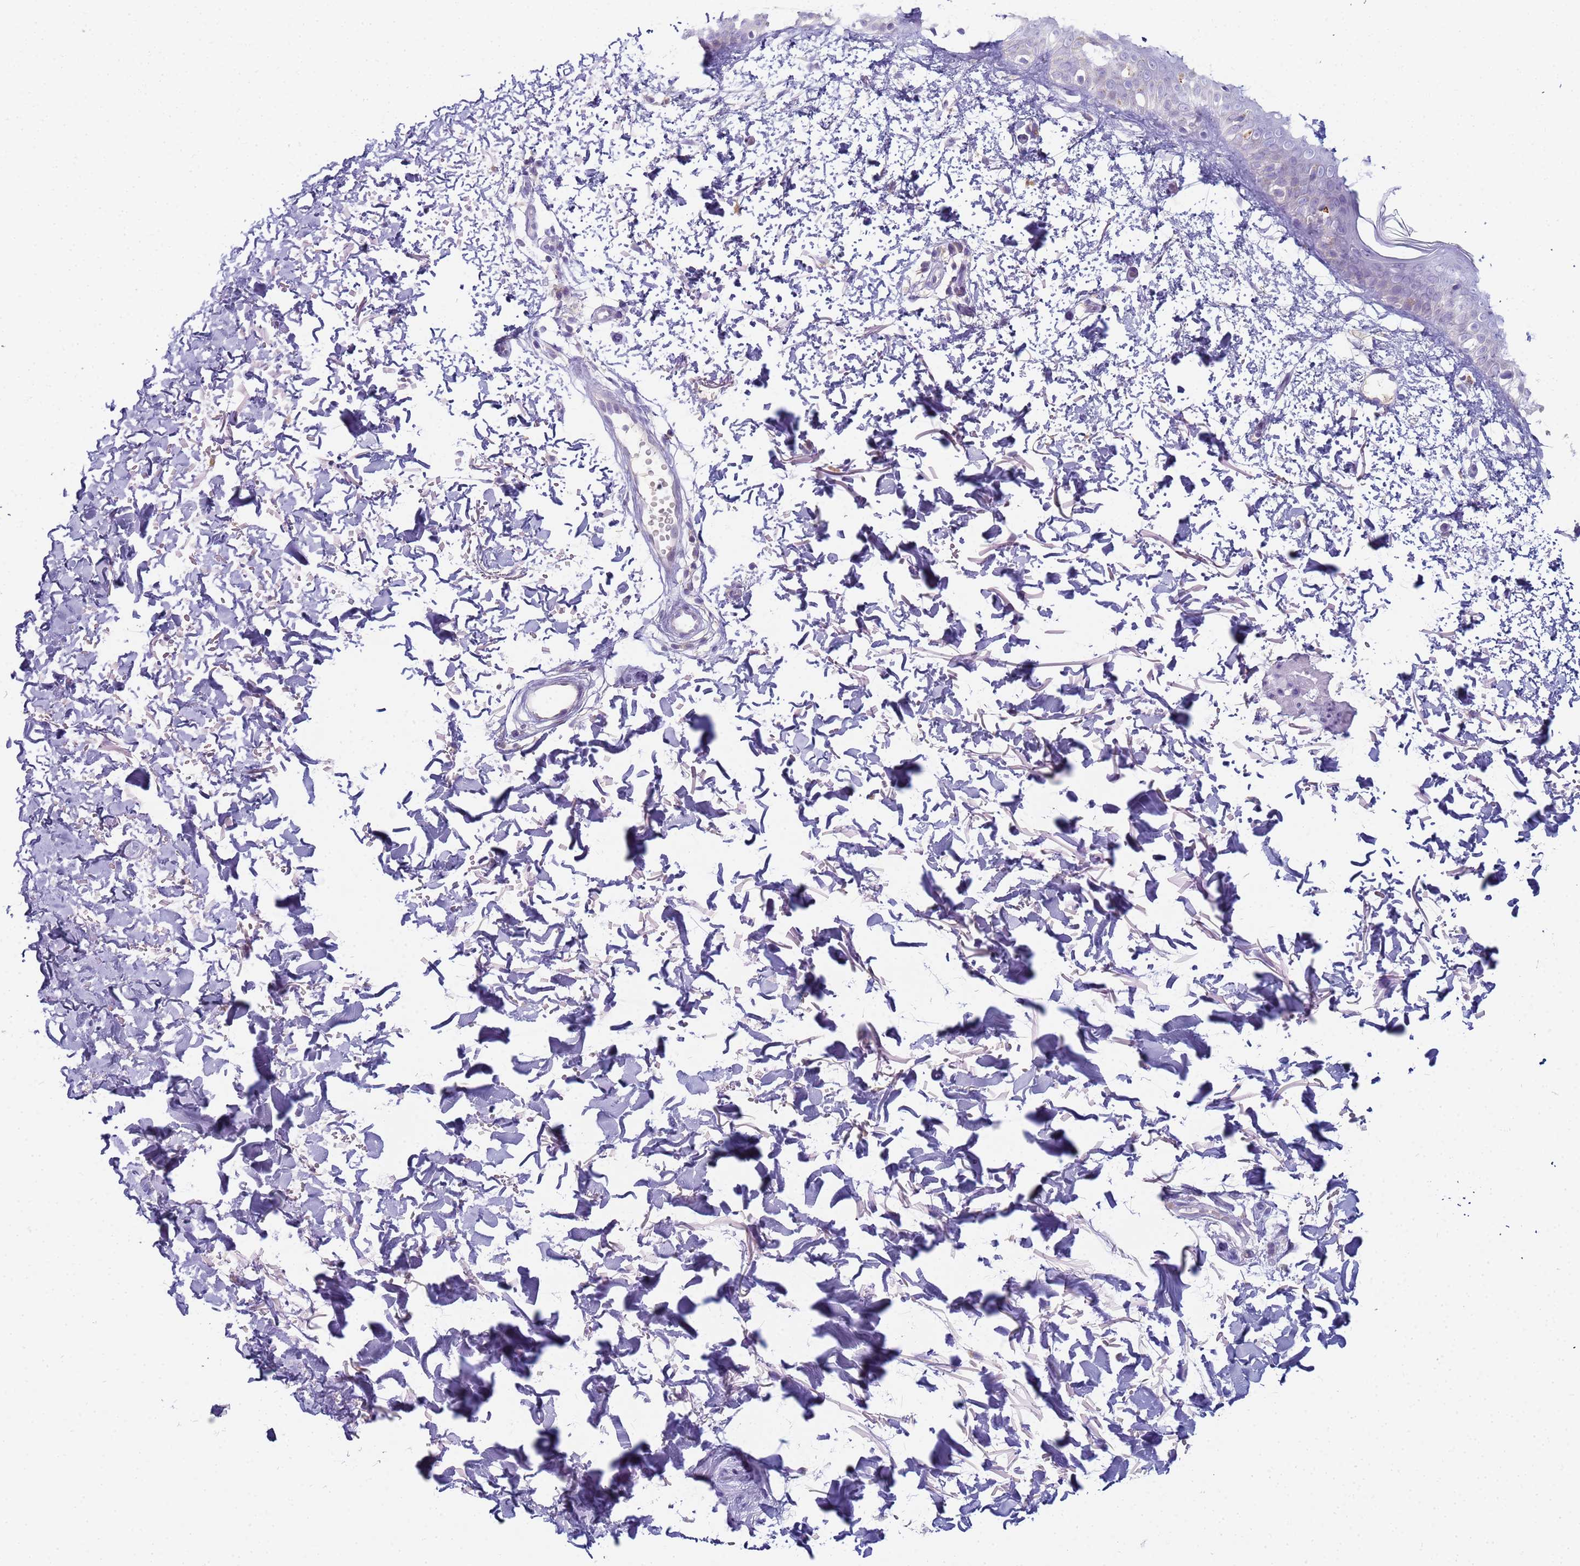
{"staining": {"intensity": "weak", "quantity": "<25%", "location": "cytoplasmic/membranous"}, "tissue": "skin", "cell_type": "Fibroblasts", "image_type": "normal", "snomed": [{"axis": "morphology", "description": "Normal tissue, NOS"}, {"axis": "topography", "description": "Skin"}], "caption": "Photomicrograph shows no protein expression in fibroblasts of benign skin.", "gene": "CR1", "patient": {"sex": "male", "age": 66}}